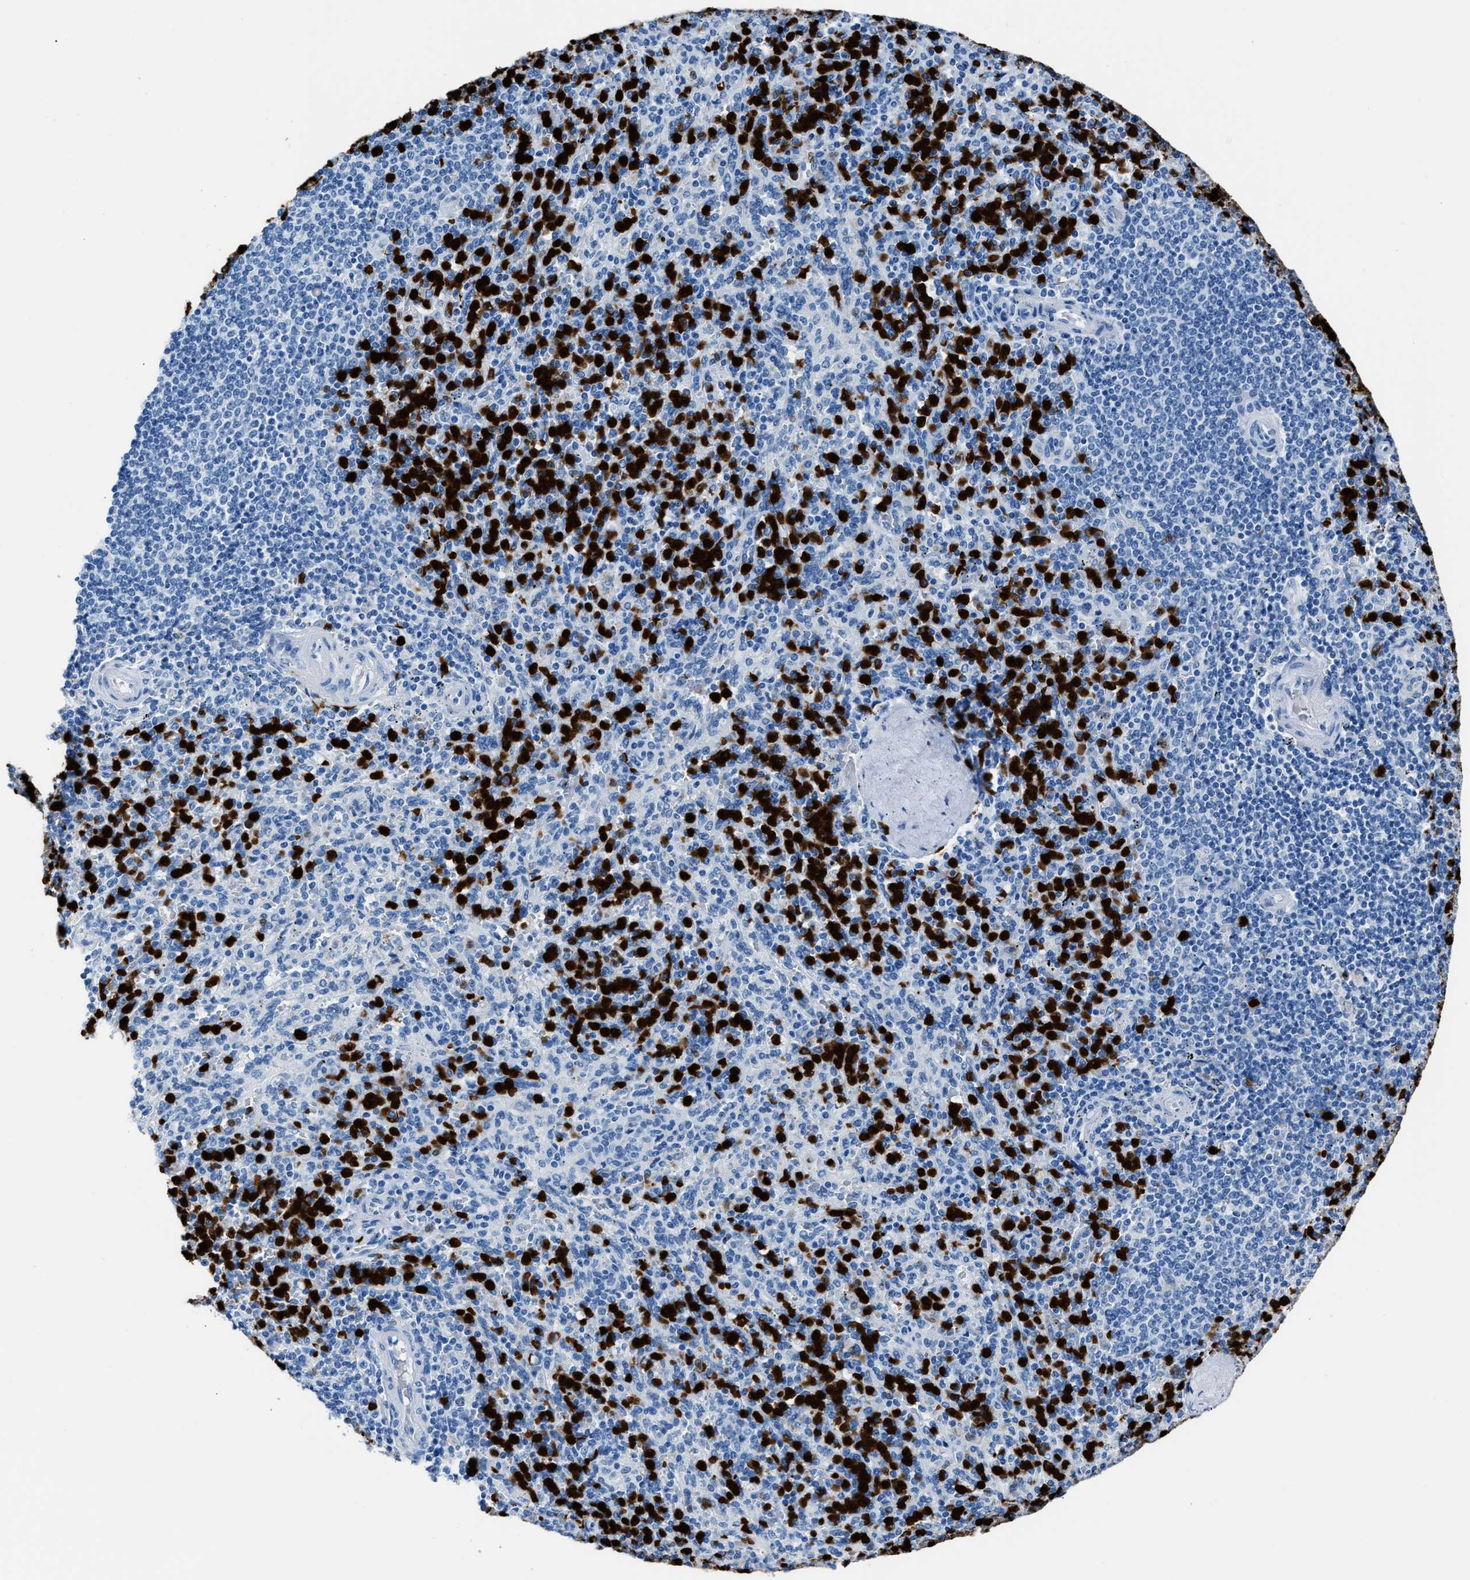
{"staining": {"intensity": "strong", "quantity": "25%-75%", "location": "nuclear"}, "tissue": "spleen", "cell_type": "Cells in red pulp", "image_type": "normal", "snomed": [{"axis": "morphology", "description": "Normal tissue, NOS"}, {"axis": "topography", "description": "Spleen"}], "caption": "DAB immunohistochemical staining of normal human spleen demonstrates strong nuclear protein staining in about 25%-75% of cells in red pulp.", "gene": "S100P", "patient": {"sex": "male", "age": 36}}